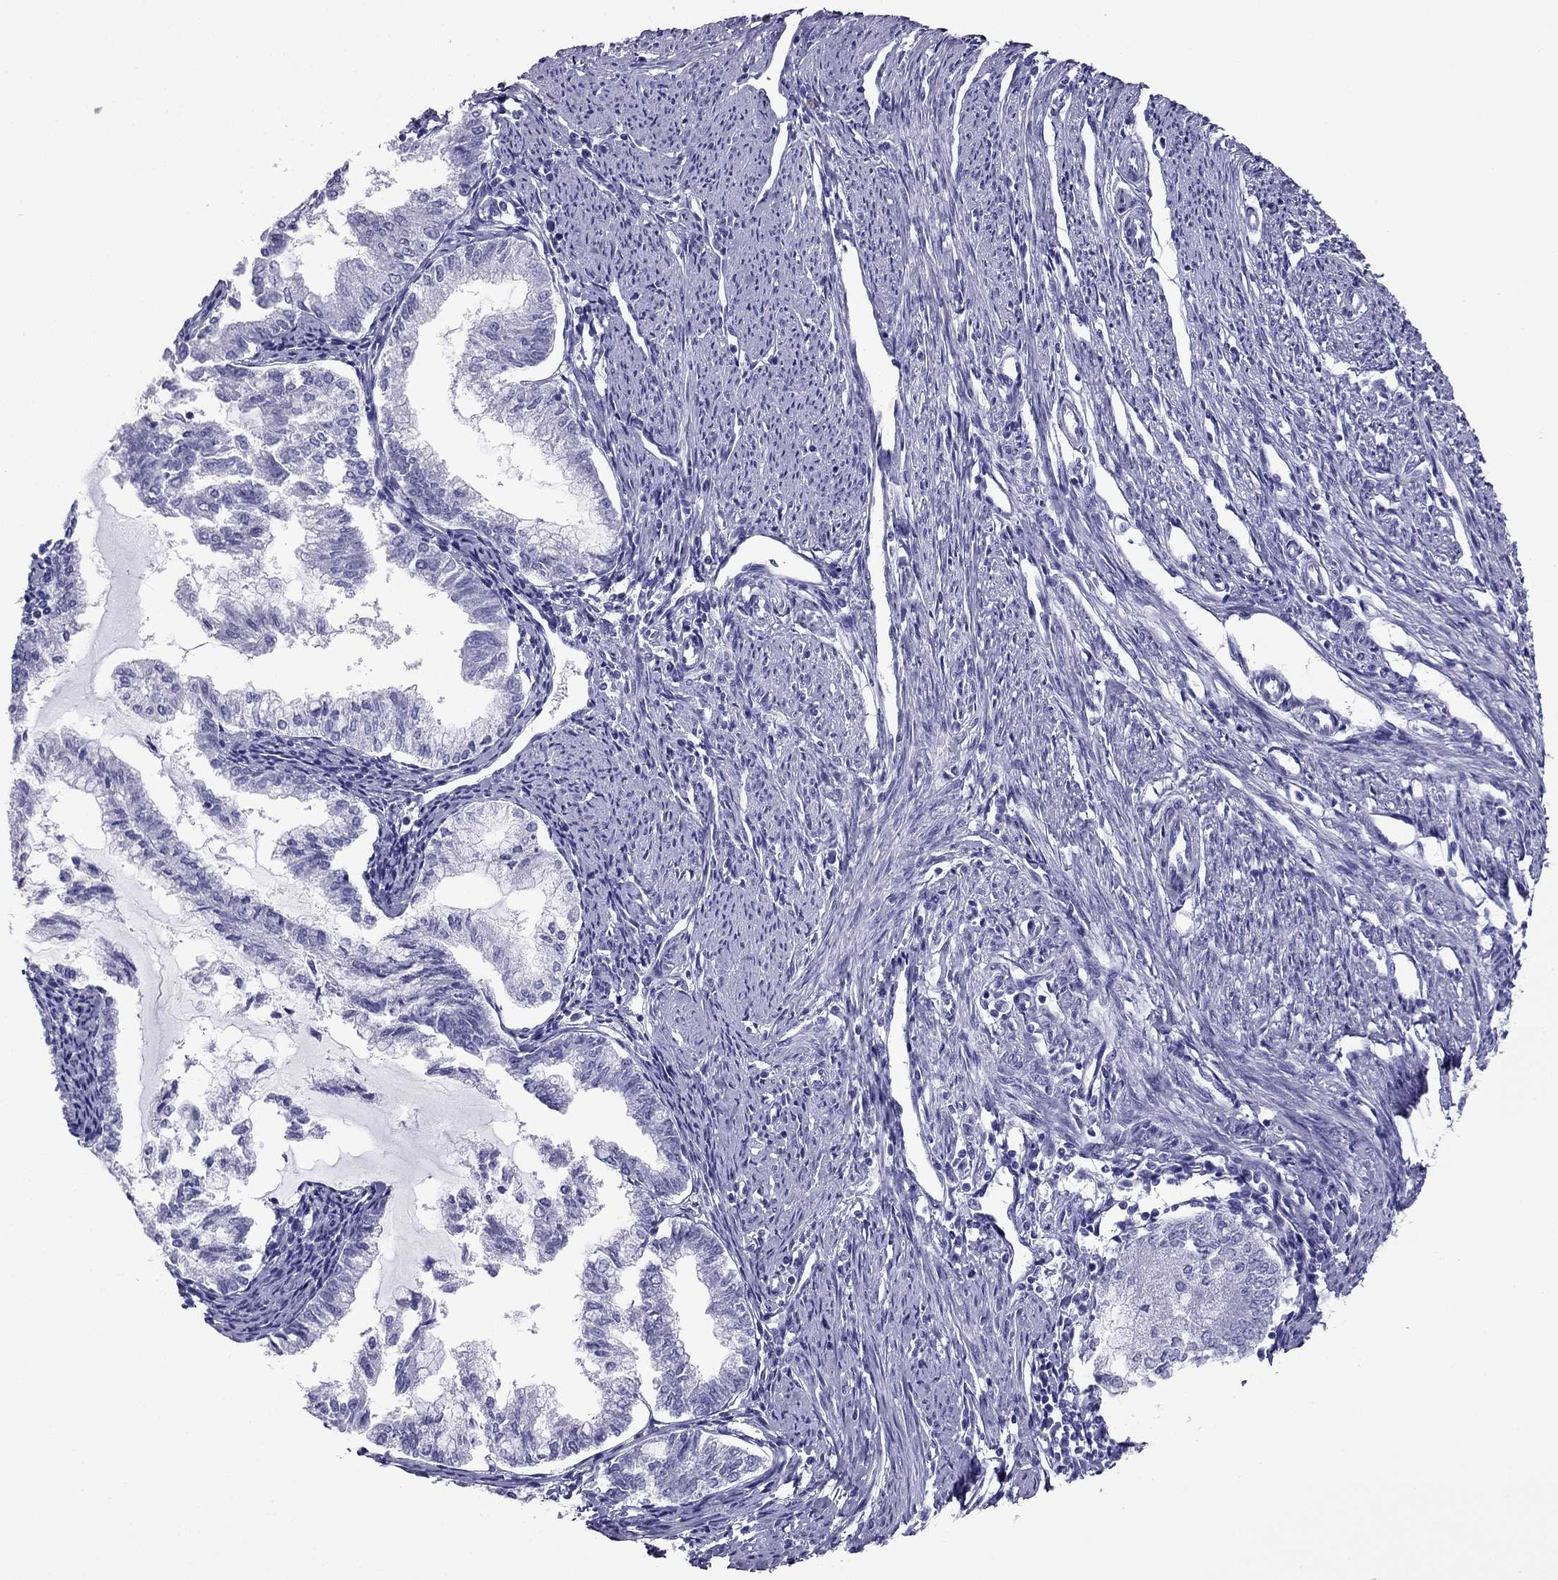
{"staining": {"intensity": "negative", "quantity": "none", "location": "none"}, "tissue": "endometrial cancer", "cell_type": "Tumor cells", "image_type": "cancer", "snomed": [{"axis": "morphology", "description": "Adenocarcinoma, NOS"}, {"axis": "topography", "description": "Endometrium"}], "caption": "Immunohistochemistry (IHC) micrograph of human endometrial adenocarcinoma stained for a protein (brown), which reveals no staining in tumor cells. The staining is performed using DAB brown chromogen with nuclei counter-stained in using hematoxylin.", "gene": "PDE6A", "patient": {"sex": "female", "age": 79}}